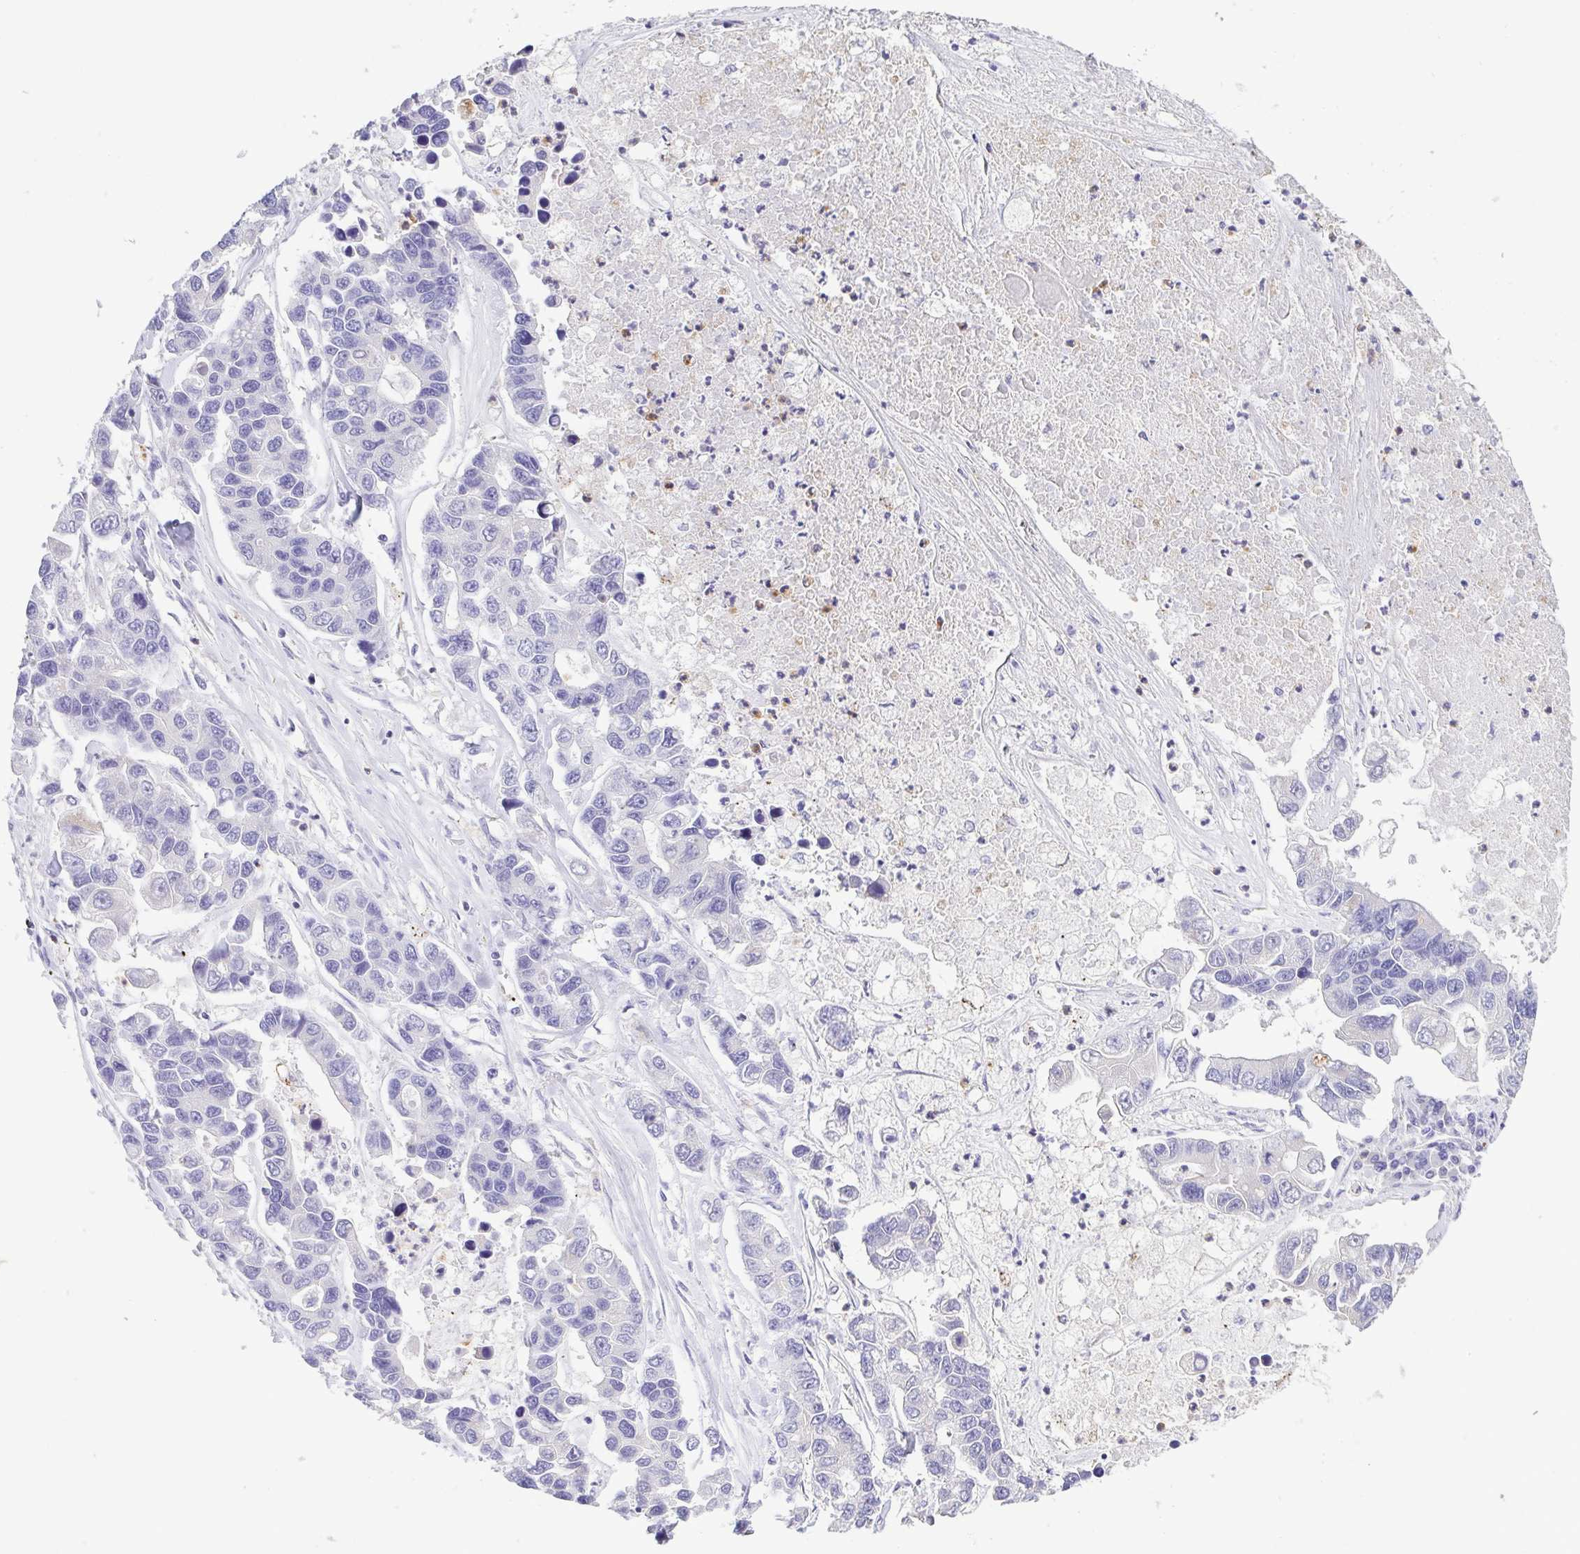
{"staining": {"intensity": "negative", "quantity": "none", "location": "none"}, "tissue": "lung cancer", "cell_type": "Tumor cells", "image_type": "cancer", "snomed": [{"axis": "morphology", "description": "Adenocarcinoma, NOS"}, {"axis": "topography", "description": "Bronchus"}, {"axis": "topography", "description": "Lung"}], "caption": "Tumor cells show no significant positivity in lung cancer.", "gene": "PGLYRP1", "patient": {"sex": "female", "age": 51}}